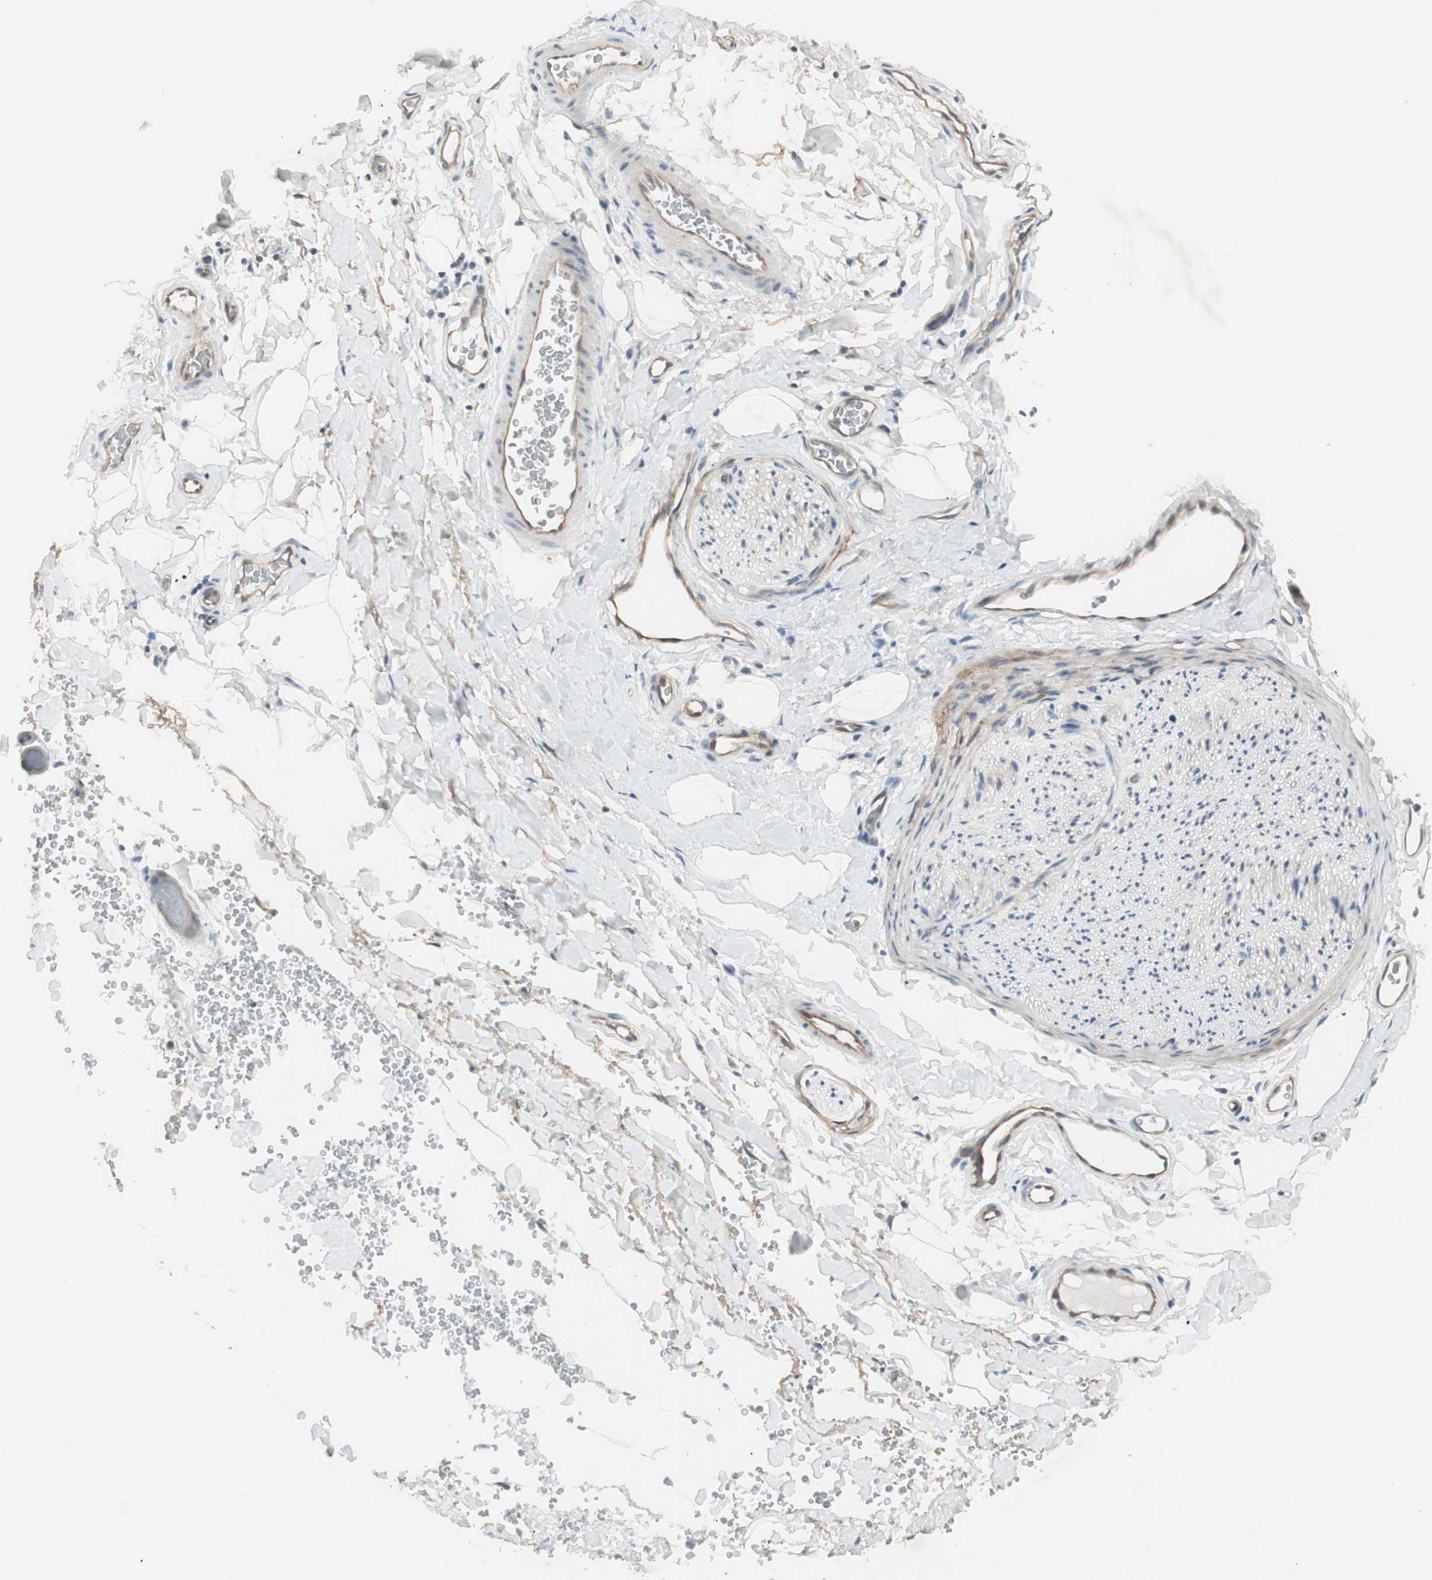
{"staining": {"intensity": "weak", "quantity": "25%-75%", "location": "cytoplasmic/membranous"}, "tissue": "adipose tissue", "cell_type": "Adipocytes", "image_type": "normal", "snomed": [{"axis": "morphology", "description": "Normal tissue, NOS"}, {"axis": "morphology", "description": "Carcinoma, NOS"}, {"axis": "topography", "description": "Pancreas"}, {"axis": "topography", "description": "Peripheral nerve tissue"}], "caption": "Immunohistochemical staining of unremarkable adipose tissue exhibits 25%-75% levels of weak cytoplasmic/membranous protein positivity in about 25%-75% of adipocytes.", "gene": "ITGB4", "patient": {"sex": "female", "age": 29}}